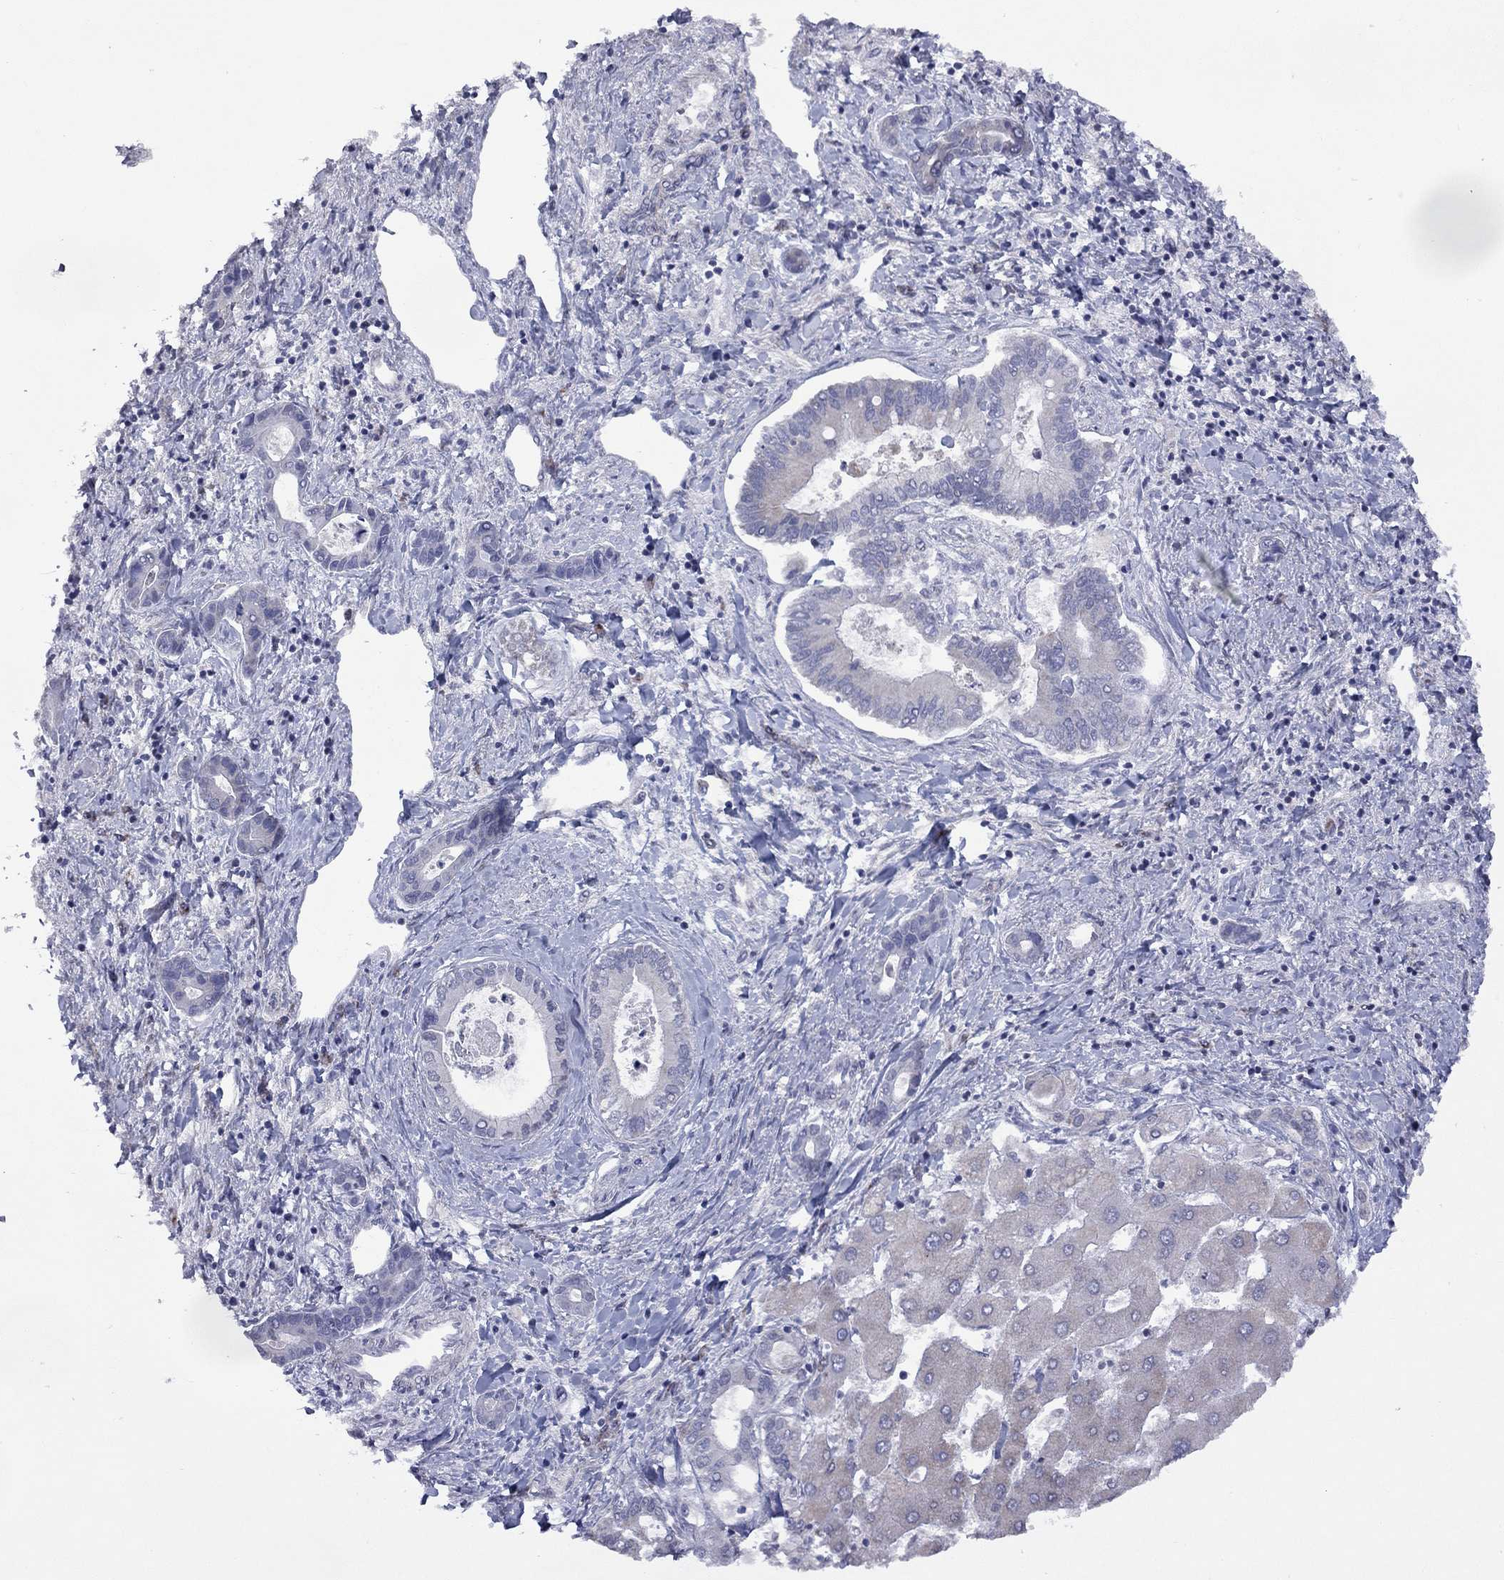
{"staining": {"intensity": "negative", "quantity": "none", "location": "none"}, "tissue": "liver cancer", "cell_type": "Tumor cells", "image_type": "cancer", "snomed": [{"axis": "morphology", "description": "Cholangiocarcinoma"}, {"axis": "topography", "description": "Liver"}], "caption": "Tumor cells are negative for brown protein staining in liver cholangiocarcinoma.", "gene": "NDUFB1", "patient": {"sex": "male", "age": 66}}